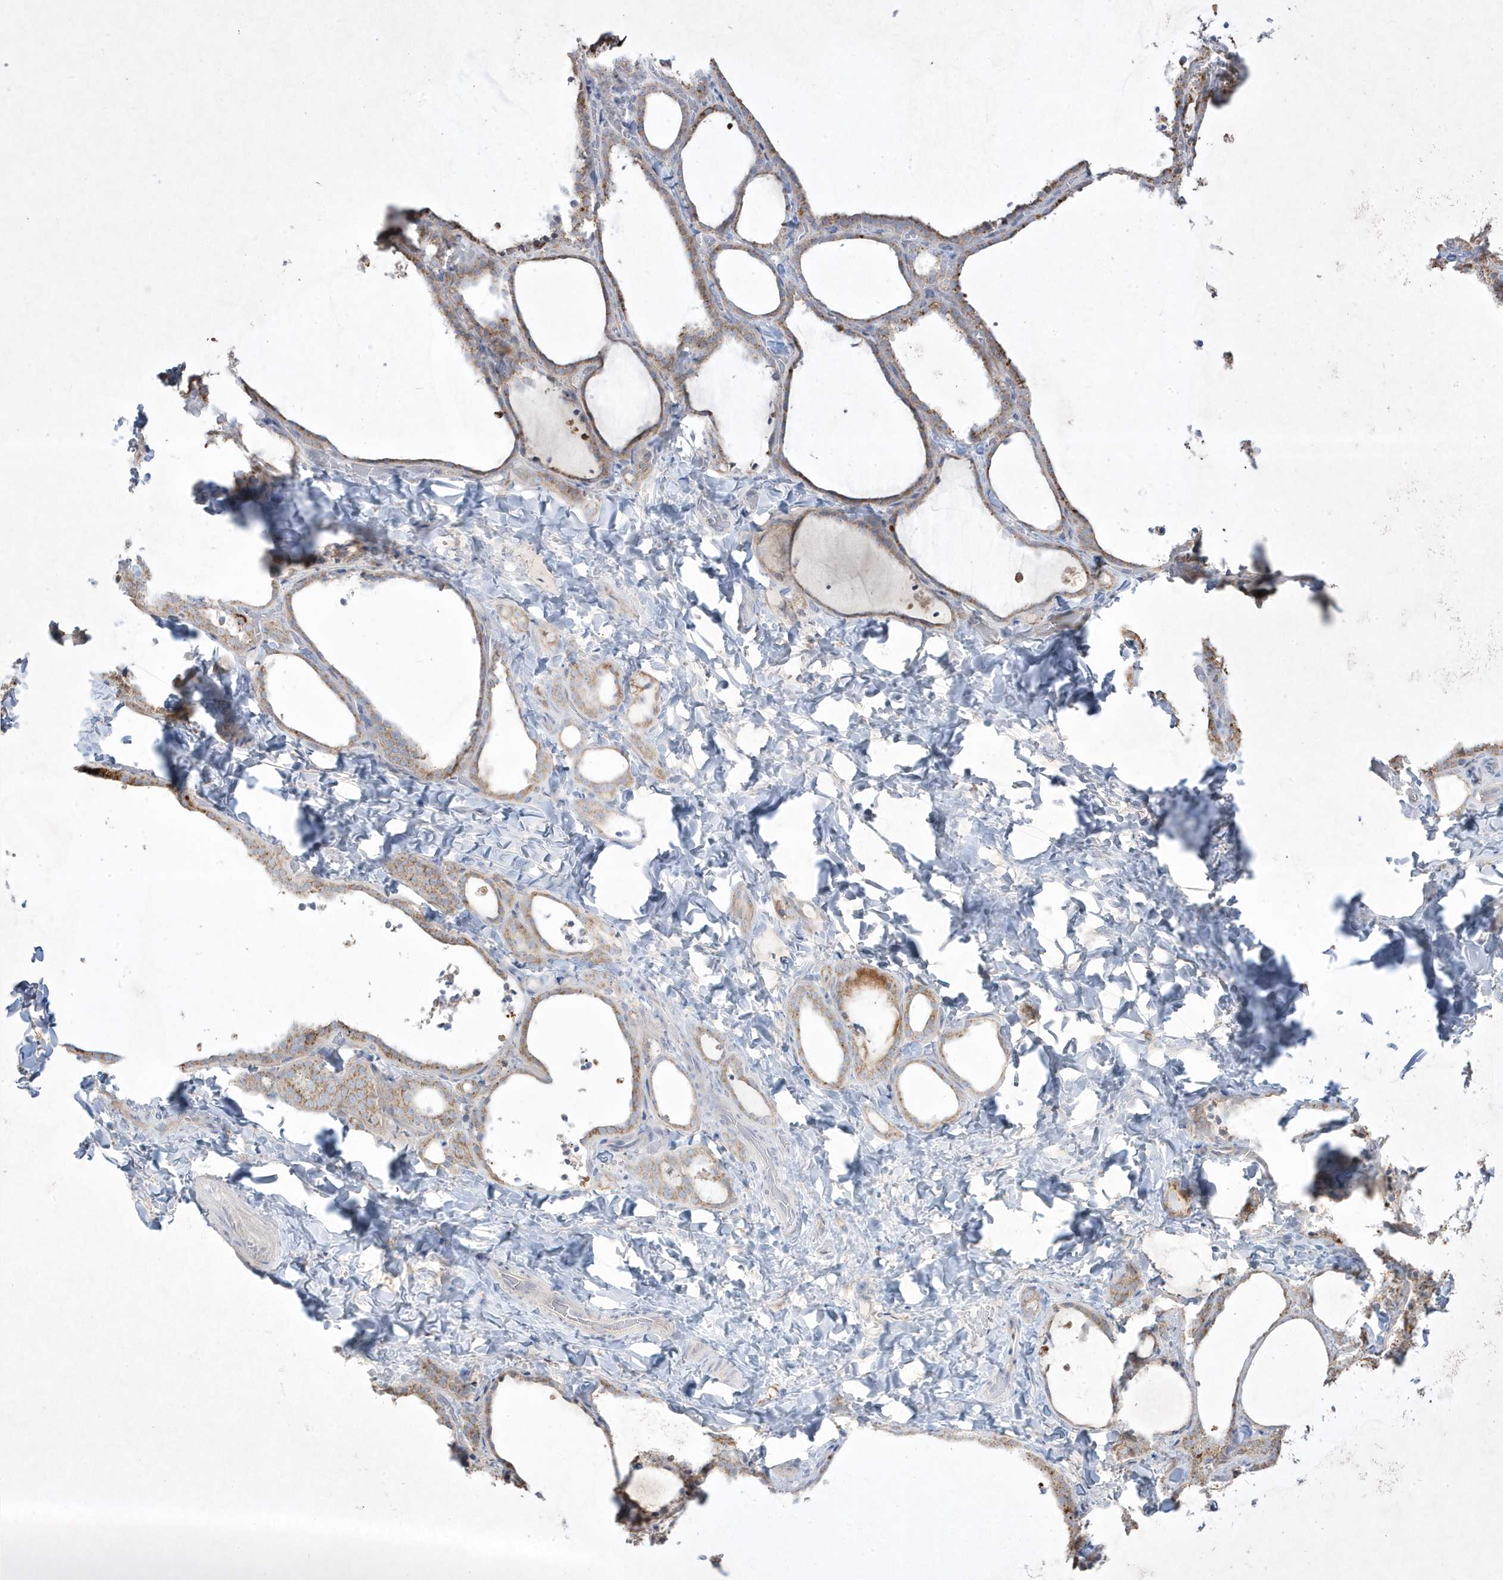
{"staining": {"intensity": "moderate", "quantity": "25%-75%", "location": "cytoplasmic/membranous"}, "tissue": "thyroid gland", "cell_type": "Glandular cells", "image_type": "normal", "snomed": [{"axis": "morphology", "description": "Normal tissue, NOS"}, {"axis": "topography", "description": "Thyroid gland"}], "caption": "Brown immunohistochemical staining in normal thyroid gland reveals moderate cytoplasmic/membranous staining in approximately 25%-75% of glandular cells.", "gene": "ADAMTSL3", "patient": {"sex": "female", "age": 22}}